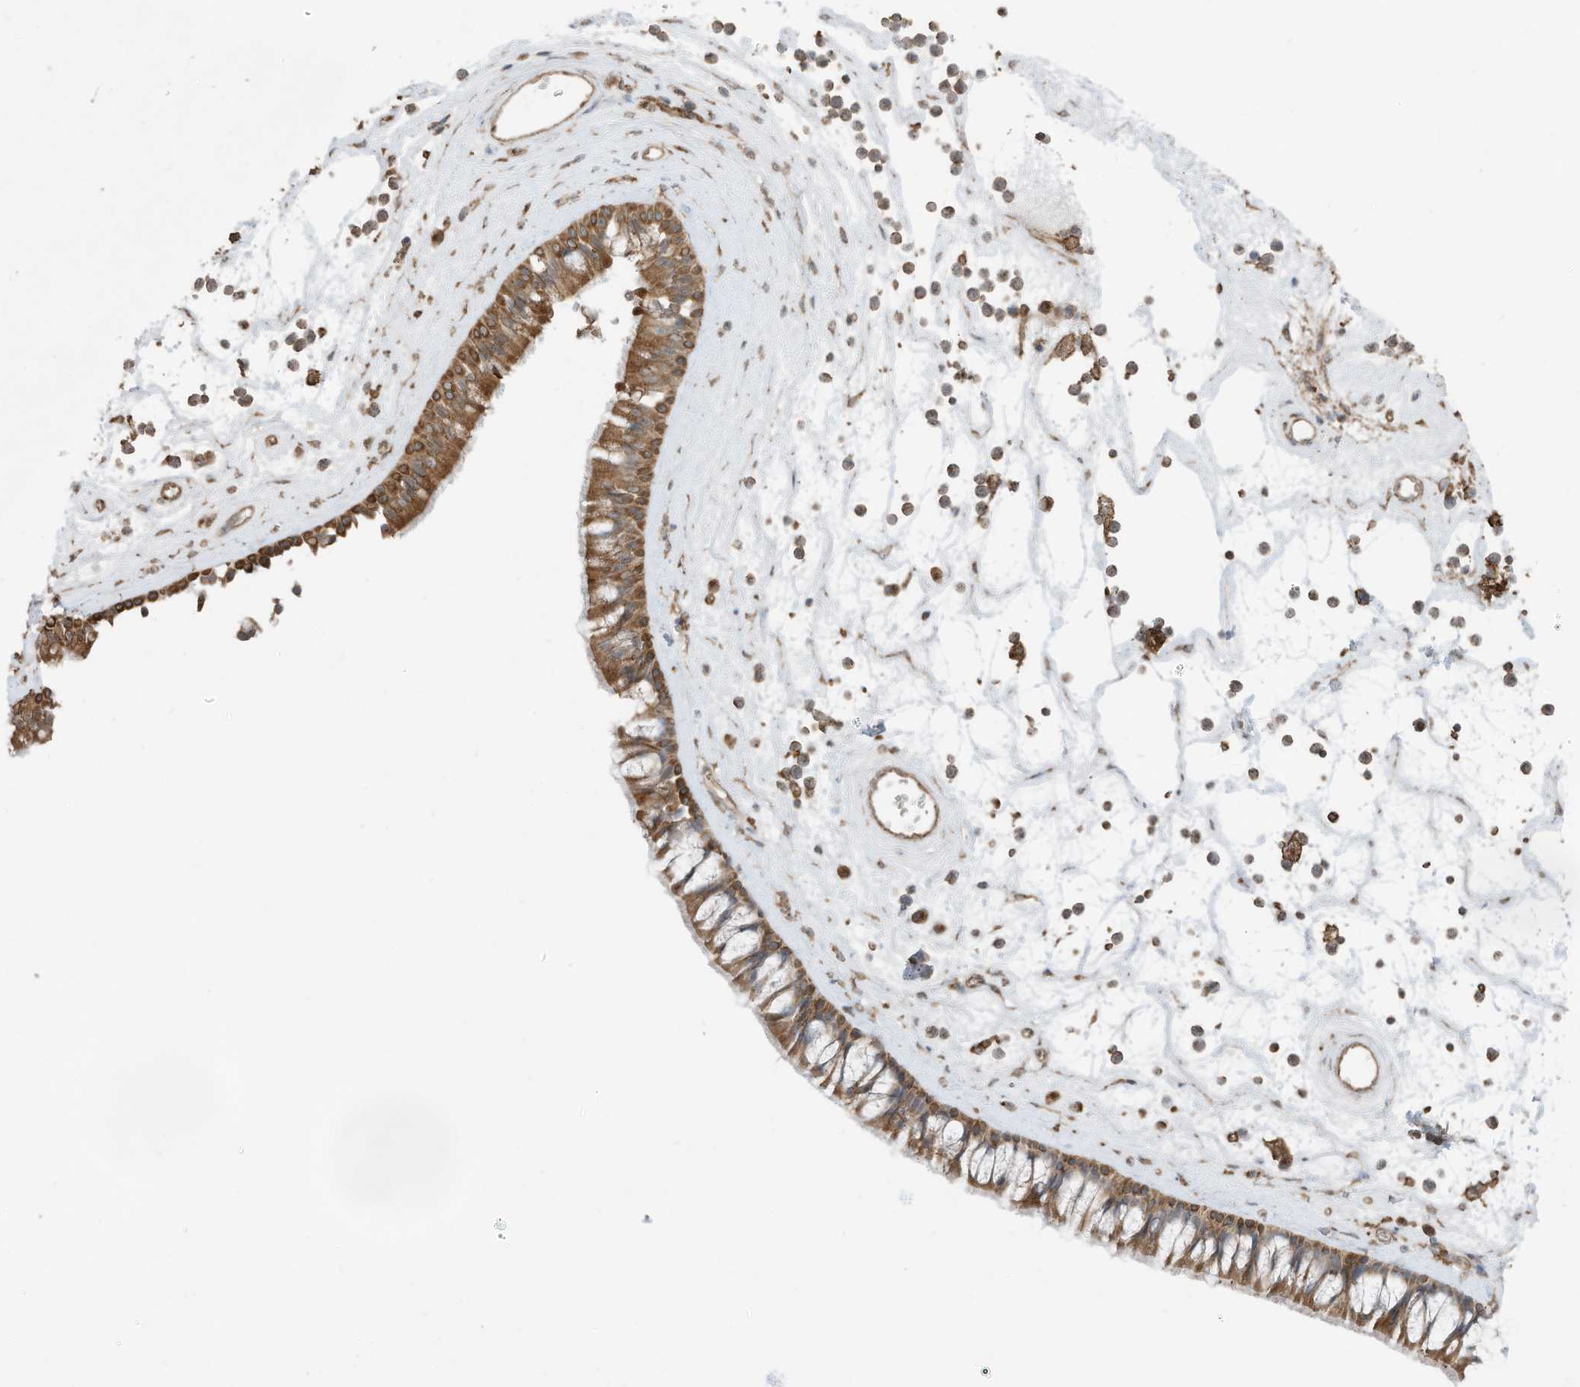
{"staining": {"intensity": "moderate", "quantity": ">75%", "location": "cytoplasmic/membranous"}, "tissue": "nasopharynx", "cell_type": "Respiratory epithelial cells", "image_type": "normal", "snomed": [{"axis": "morphology", "description": "Normal tissue, NOS"}, {"axis": "topography", "description": "Nasopharynx"}], "caption": "Immunohistochemistry (DAB (3,3'-diaminobenzidine)) staining of normal human nasopharynx demonstrates moderate cytoplasmic/membranous protein expression in about >75% of respiratory epithelial cells.", "gene": "CGAS", "patient": {"sex": "male", "age": 64}}